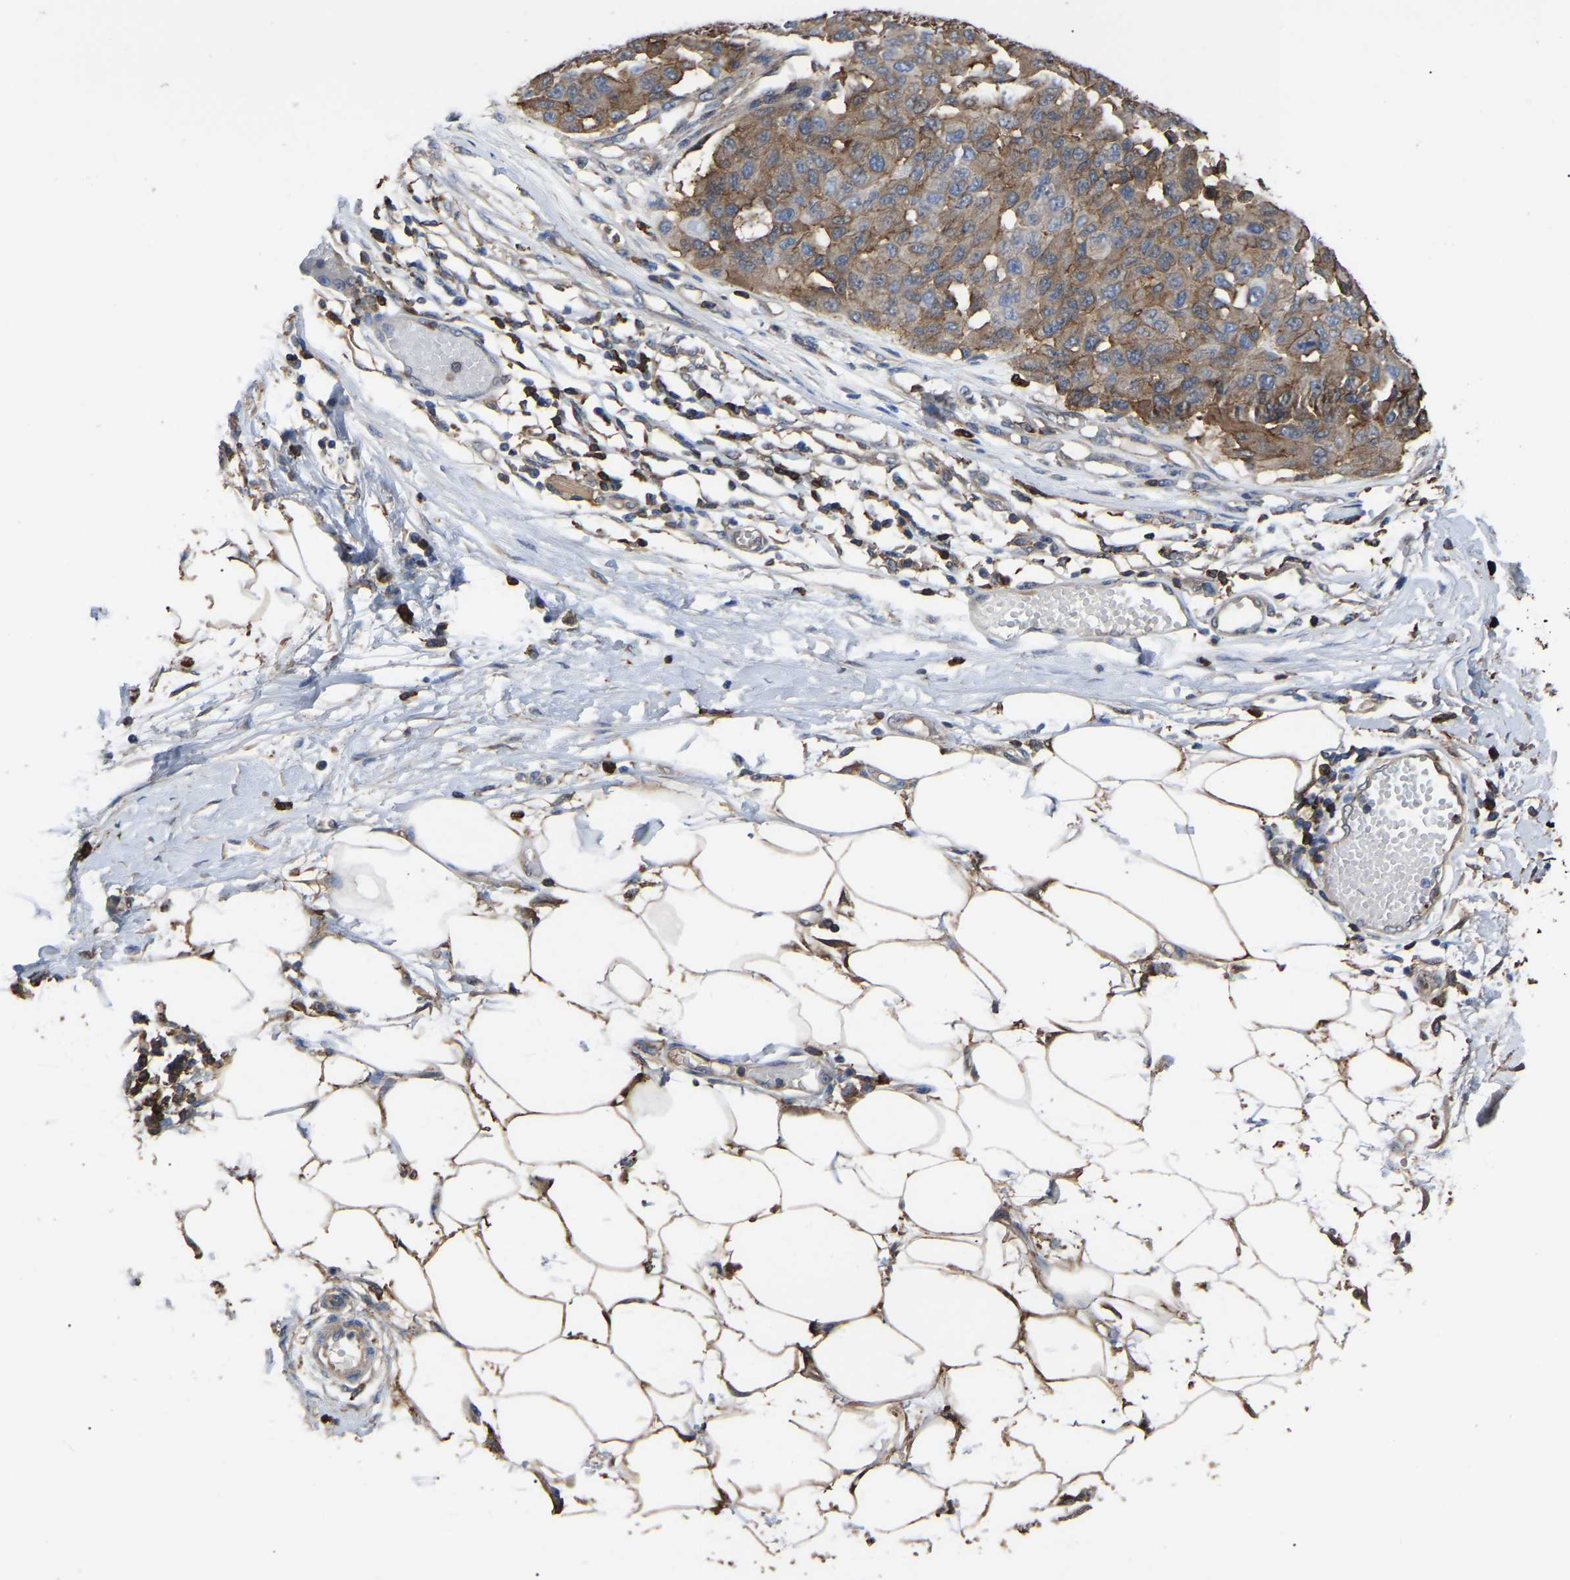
{"staining": {"intensity": "weak", "quantity": ">75%", "location": "cytoplasmic/membranous"}, "tissue": "melanoma", "cell_type": "Tumor cells", "image_type": "cancer", "snomed": [{"axis": "morphology", "description": "Normal tissue, NOS"}, {"axis": "morphology", "description": "Malignant melanoma, NOS"}, {"axis": "topography", "description": "Skin"}], "caption": "Weak cytoplasmic/membranous staining for a protein is identified in about >75% of tumor cells of malignant melanoma using immunohistochemistry (IHC).", "gene": "CIT", "patient": {"sex": "male", "age": 62}}